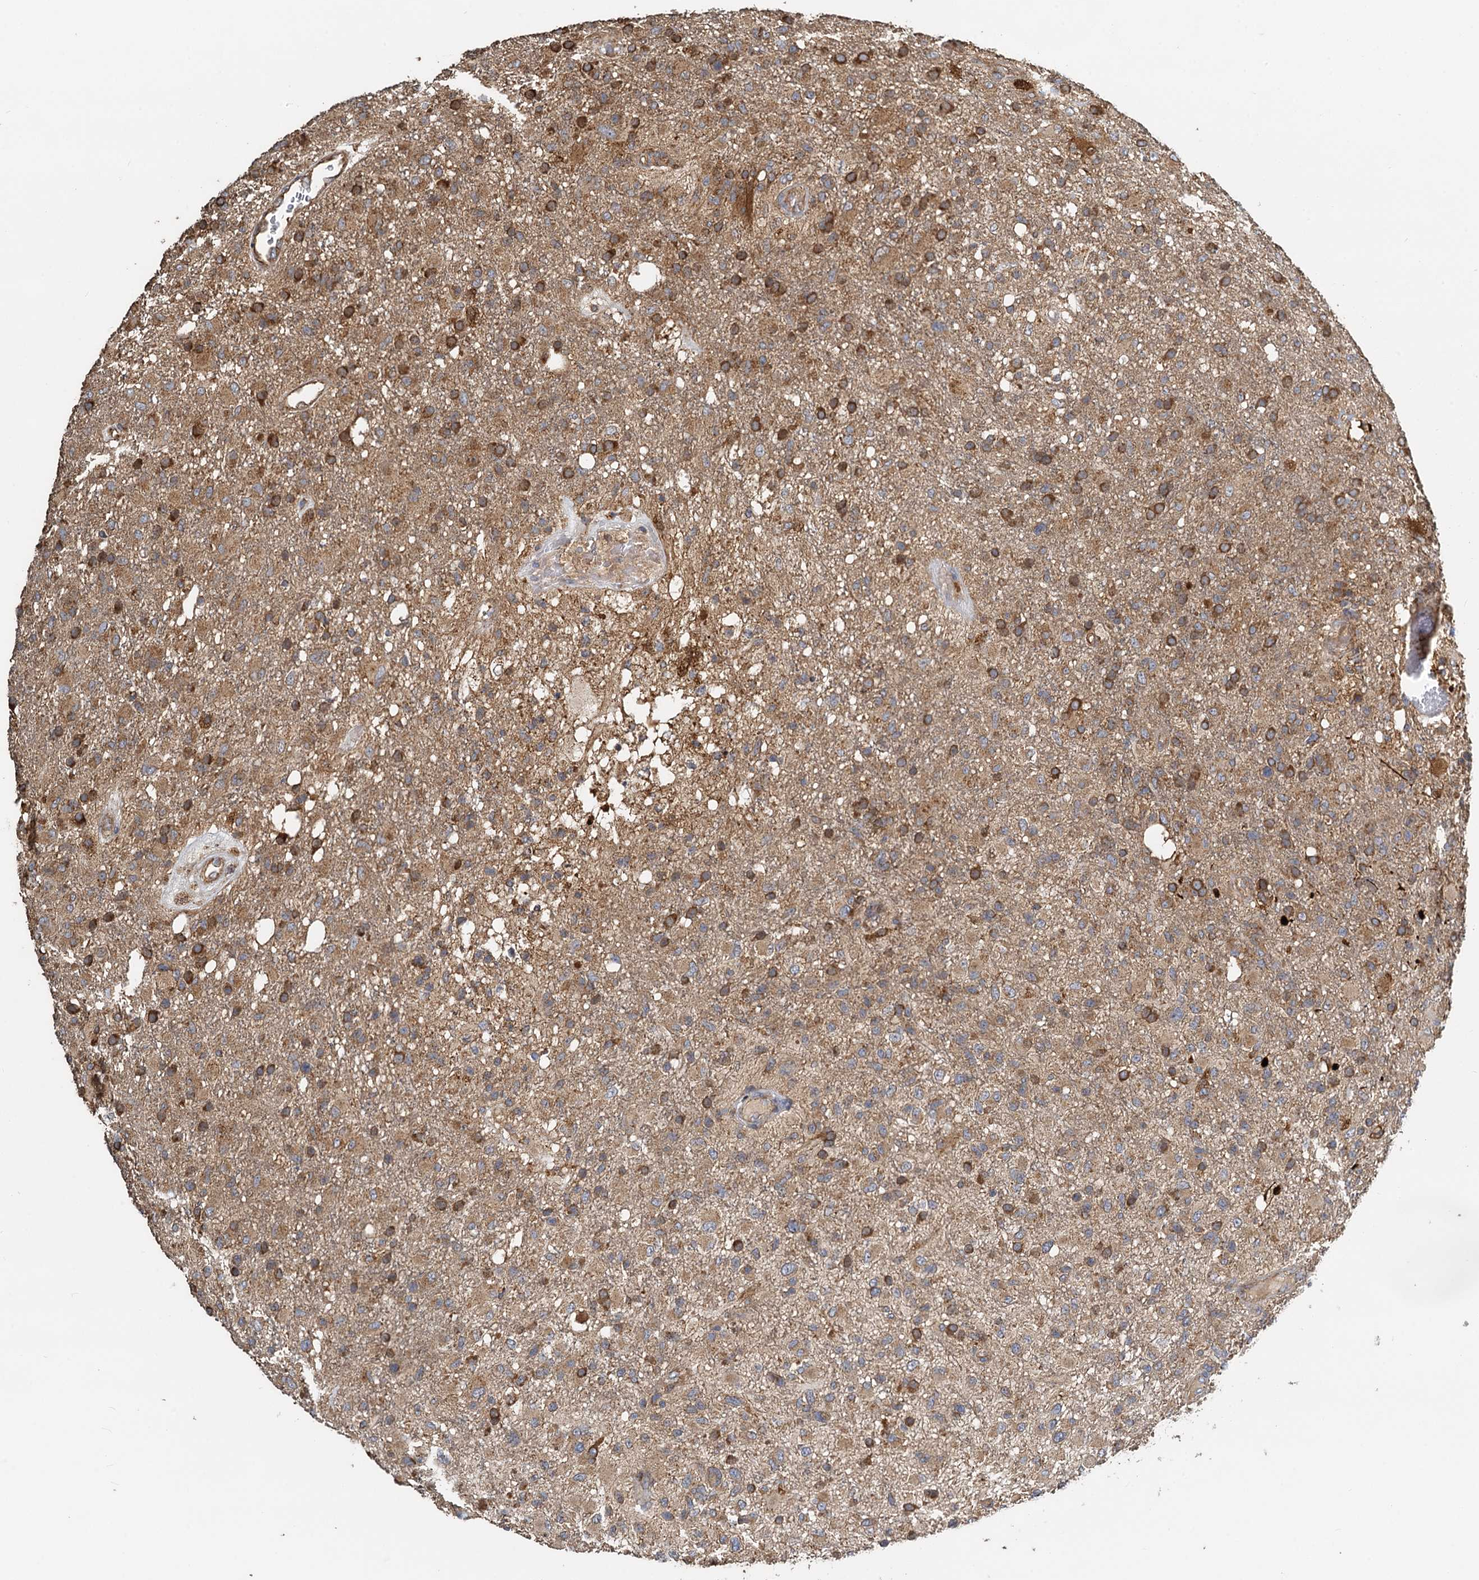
{"staining": {"intensity": "moderate", "quantity": ">75%", "location": "cytoplasmic/membranous"}, "tissue": "glioma", "cell_type": "Tumor cells", "image_type": "cancer", "snomed": [{"axis": "morphology", "description": "Glioma, malignant, High grade"}, {"axis": "topography", "description": "Brain"}], "caption": "Immunohistochemistry of glioma reveals medium levels of moderate cytoplasmic/membranous expression in about >75% of tumor cells.", "gene": "SDS", "patient": {"sex": "female", "age": 74}}